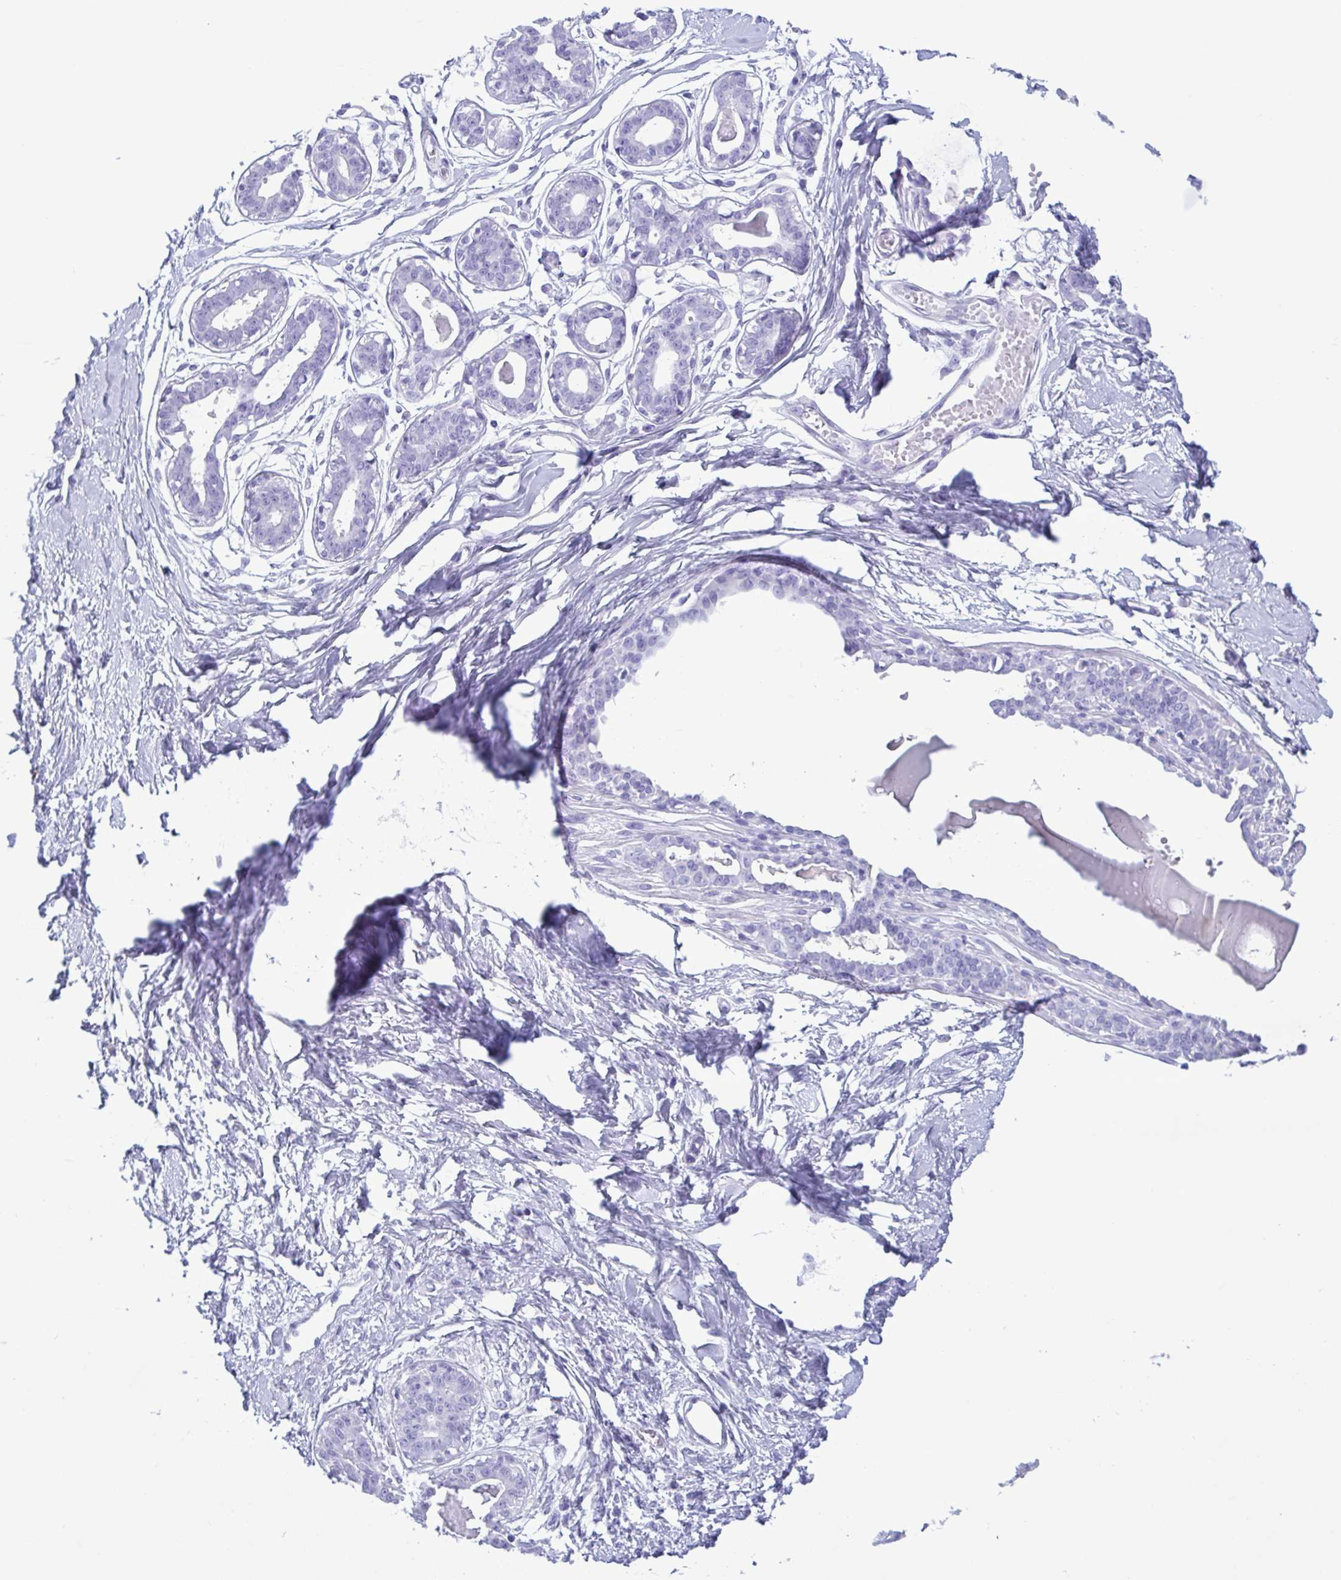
{"staining": {"intensity": "negative", "quantity": "none", "location": "none"}, "tissue": "breast", "cell_type": "Adipocytes", "image_type": "normal", "snomed": [{"axis": "morphology", "description": "Normal tissue, NOS"}, {"axis": "topography", "description": "Breast"}], "caption": "The image demonstrates no staining of adipocytes in benign breast.", "gene": "LTF", "patient": {"sex": "female", "age": 45}}